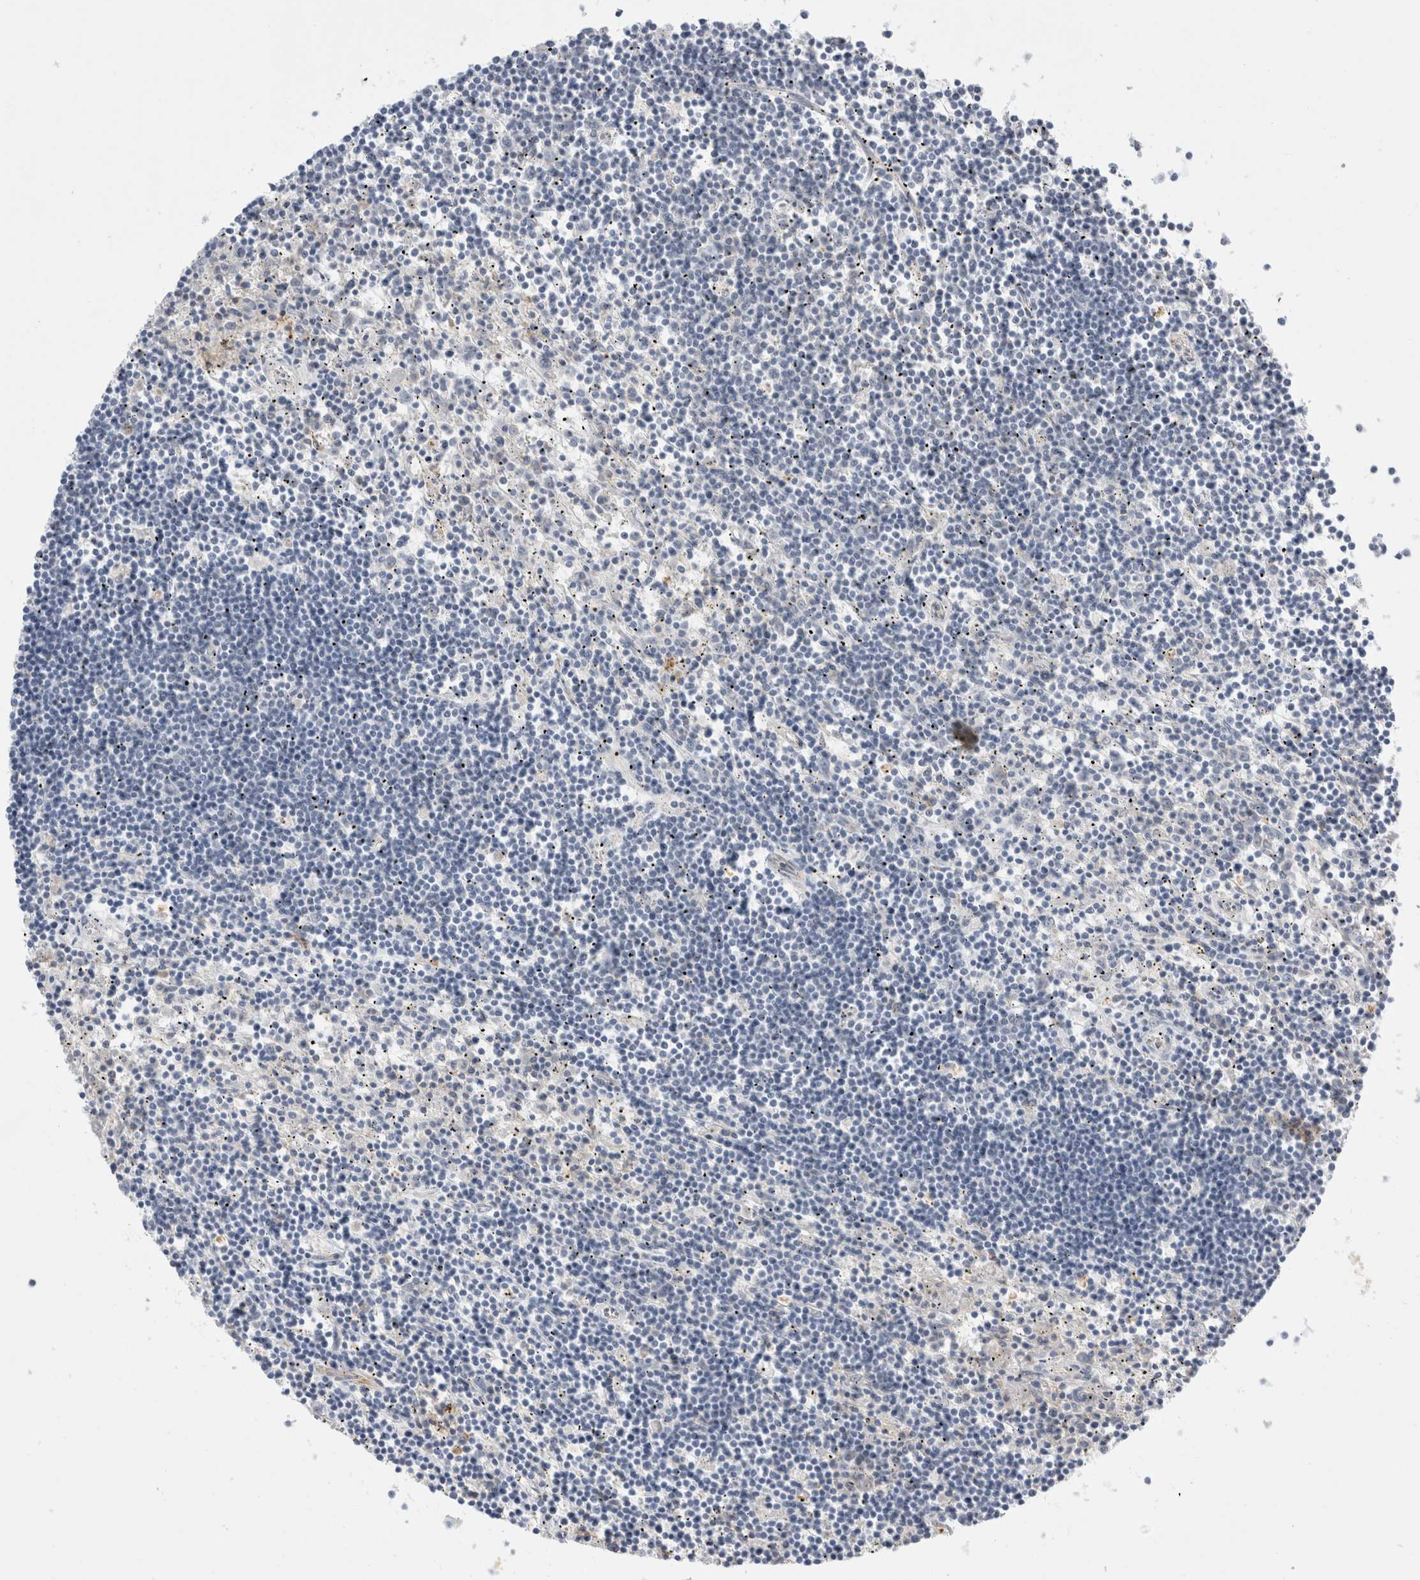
{"staining": {"intensity": "negative", "quantity": "none", "location": "none"}, "tissue": "lymphoma", "cell_type": "Tumor cells", "image_type": "cancer", "snomed": [{"axis": "morphology", "description": "Malignant lymphoma, non-Hodgkin's type, Low grade"}, {"axis": "topography", "description": "Spleen"}], "caption": "The immunohistochemistry (IHC) image has no significant positivity in tumor cells of lymphoma tissue.", "gene": "VANGL1", "patient": {"sex": "male", "age": 76}}